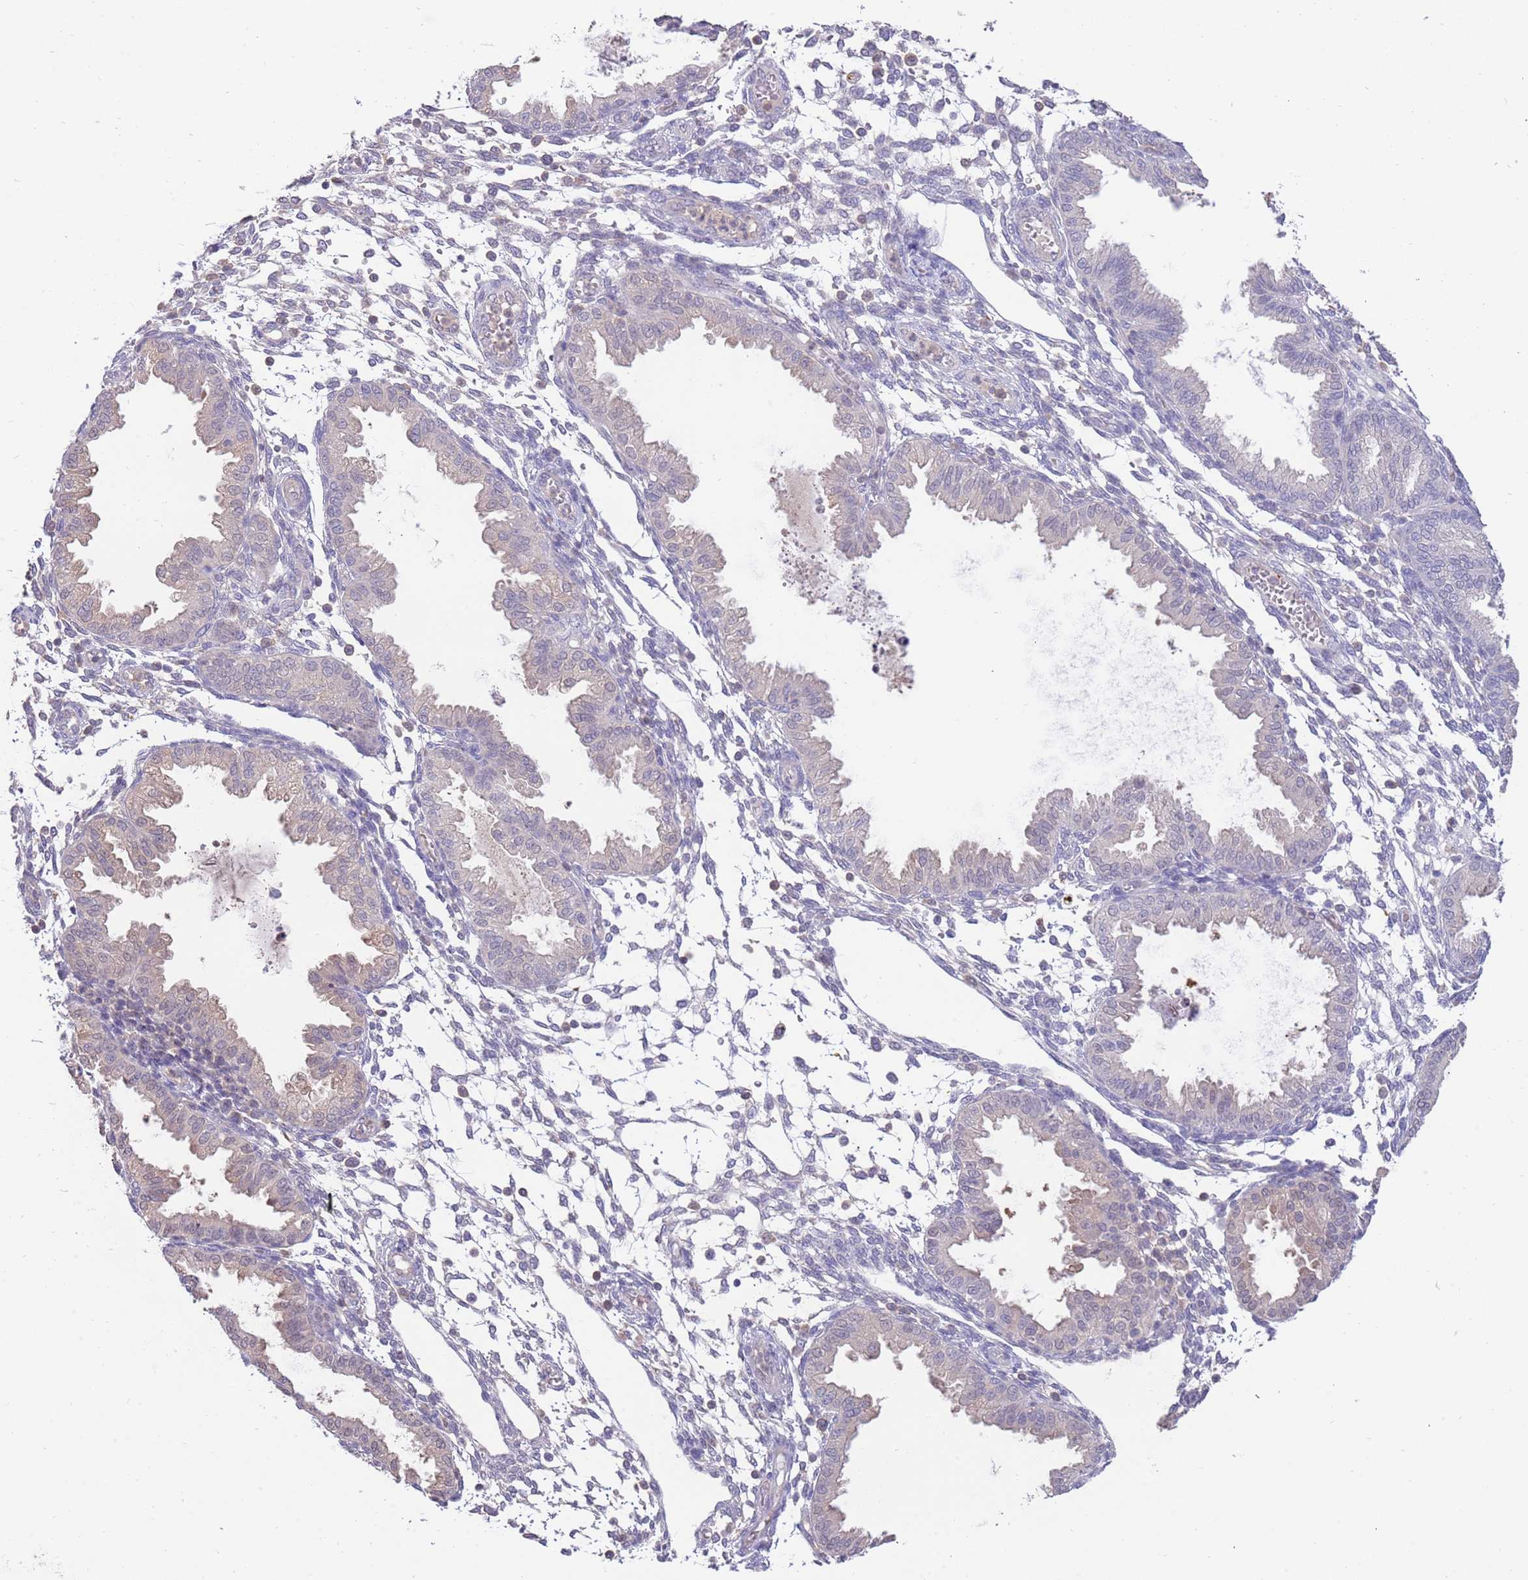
{"staining": {"intensity": "negative", "quantity": "none", "location": "none"}, "tissue": "endometrium", "cell_type": "Cells in endometrial stroma", "image_type": "normal", "snomed": [{"axis": "morphology", "description": "Normal tissue, NOS"}, {"axis": "topography", "description": "Endometrium"}], "caption": "IHC micrograph of normal endometrium stained for a protein (brown), which reveals no expression in cells in endometrial stroma.", "gene": "AP5S1", "patient": {"sex": "female", "age": 33}}